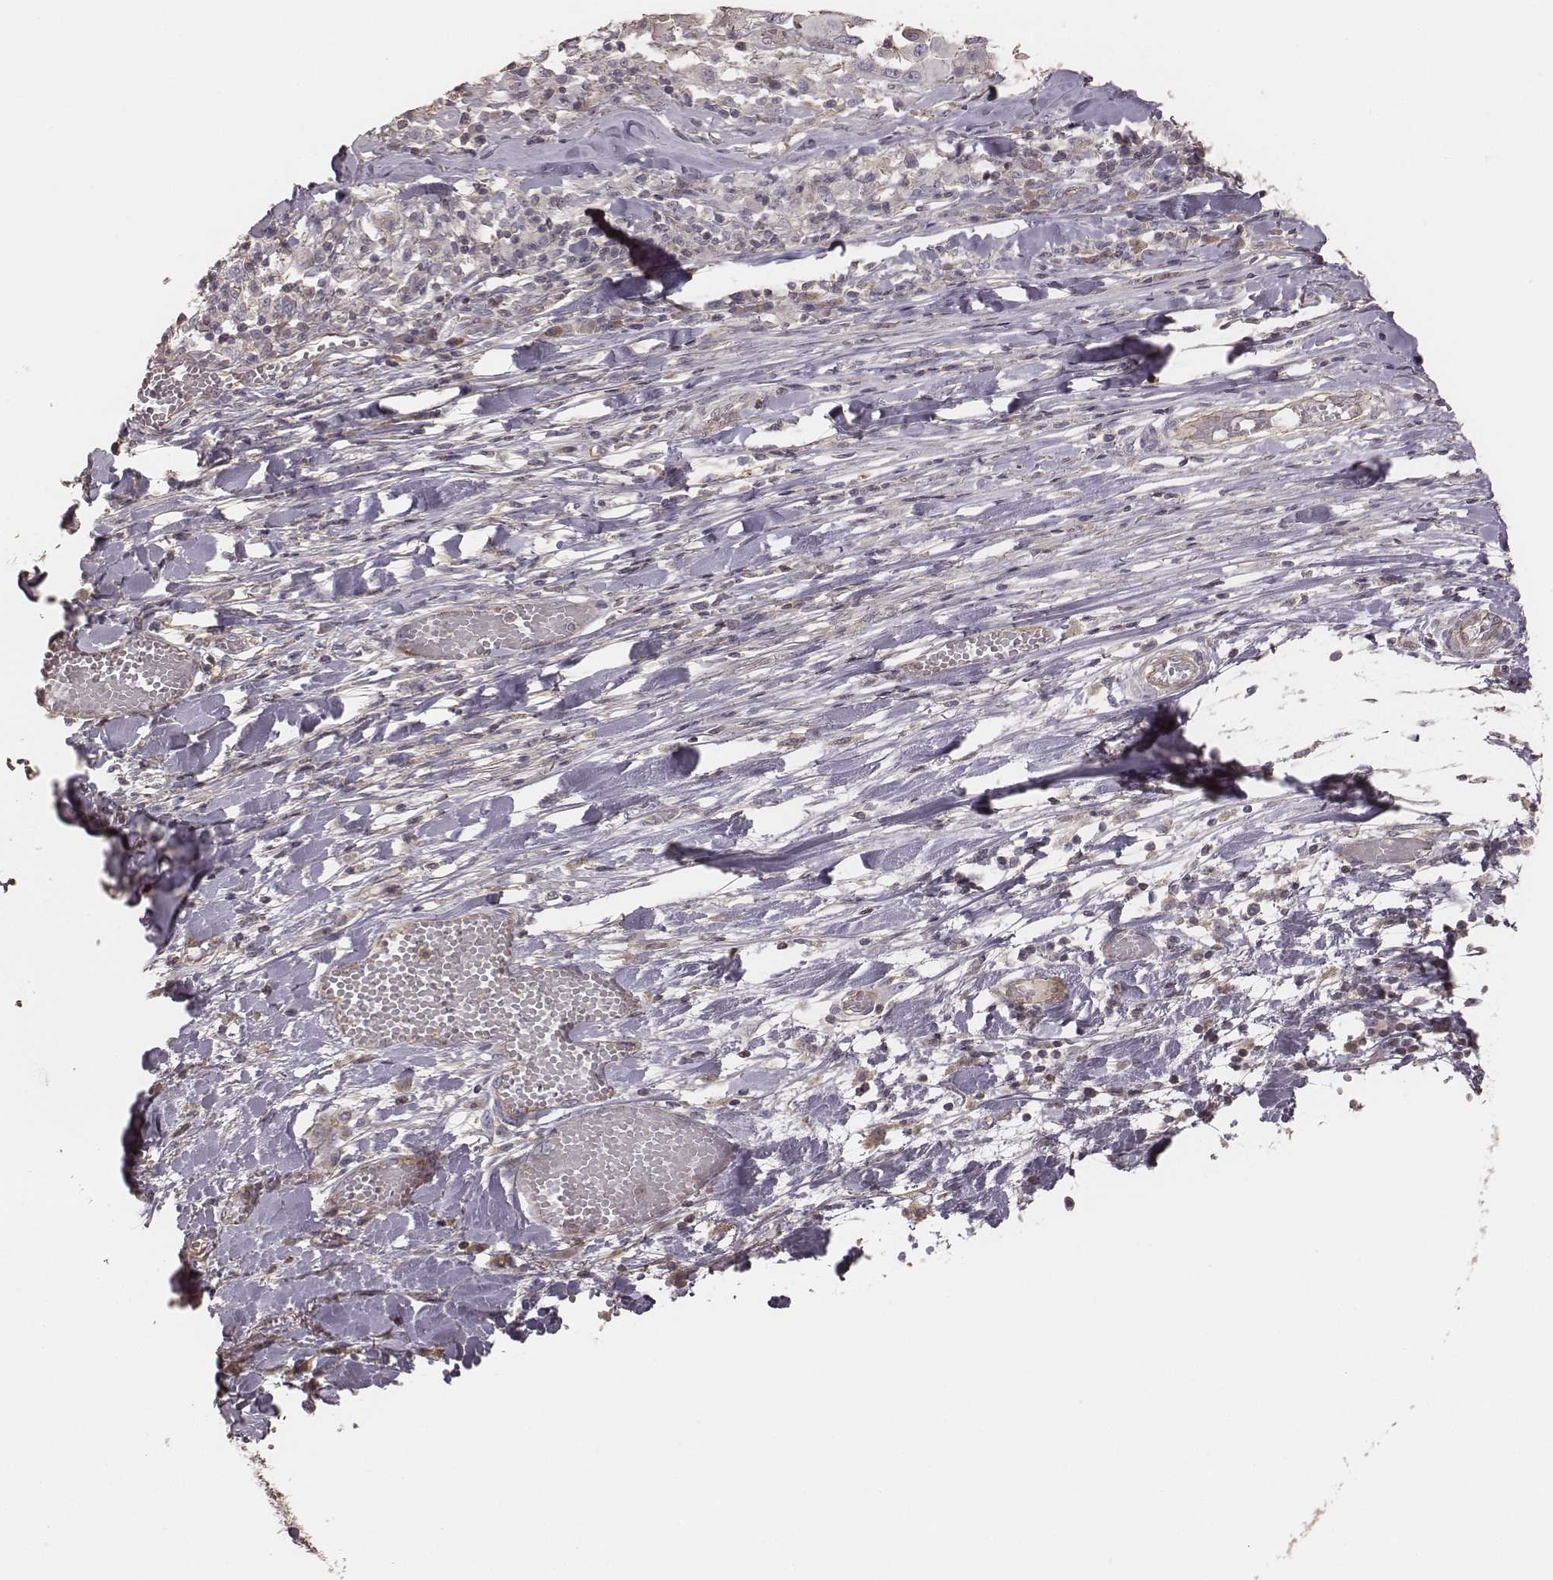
{"staining": {"intensity": "negative", "quantity": "none", "location": "none"}, "tissue": "melanoma", "cell_type": "Tumor cells", "image_type": "cancer", "snomed": [{"axis": "morphology", "description": "Malignant melanoma, Metastatic site"}, {"axis": "topography", "description": "Lymph node"}], "caption": "IHC micrograph of human malignant melanoma (metastatic site) stained for a protein (brown), which exhibits no staining in tumor cells. (Brightfield microscopy of DAB immunohistochemistry (IHC) at high magnification).", "gene": "OTOGL", "patient": {"sex": "male", "age": 50}}